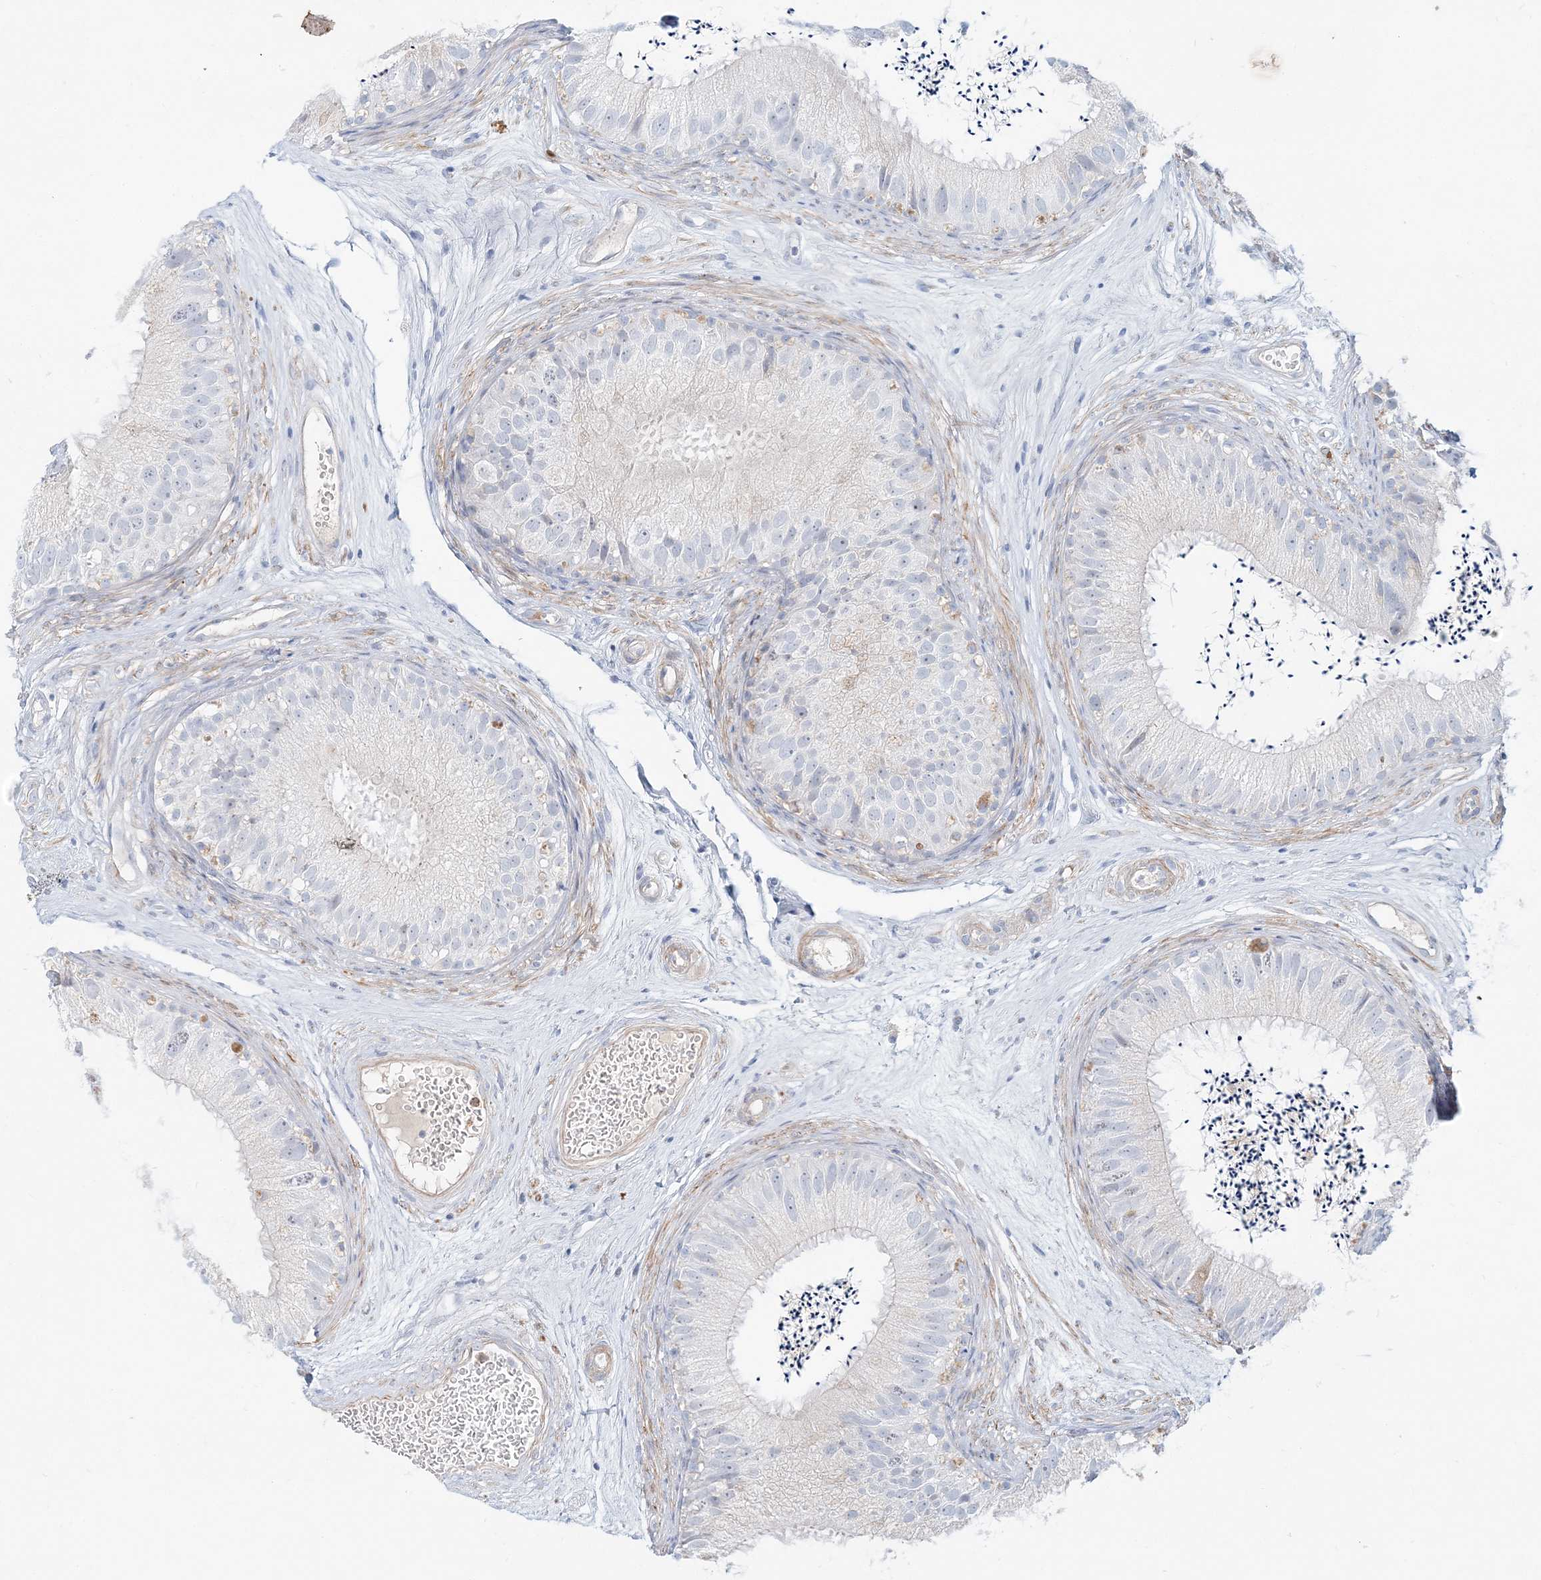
{"staining": {"intensity": "negative", "quantity": "none", "location": "none"}, "tissue": "epididymis", "cell_type": "Glandular cells", "image_type": "normal", "snomed": [{"axis": "morphology", "description": "Normal tissue, NOS"}, {"axis": "topography", "description": "Epididymis"}], "caption": "High power microscopy histopathology image of an IHC photomicrograph of normal epididymis, revealing no significant staining in glandular cells. The staining is performed using DAB brown chromogen with nuclei counter-stained in using hematoxylin.", "gene": "DNAH5", "patient": {"sex": "male", "age": 77}}